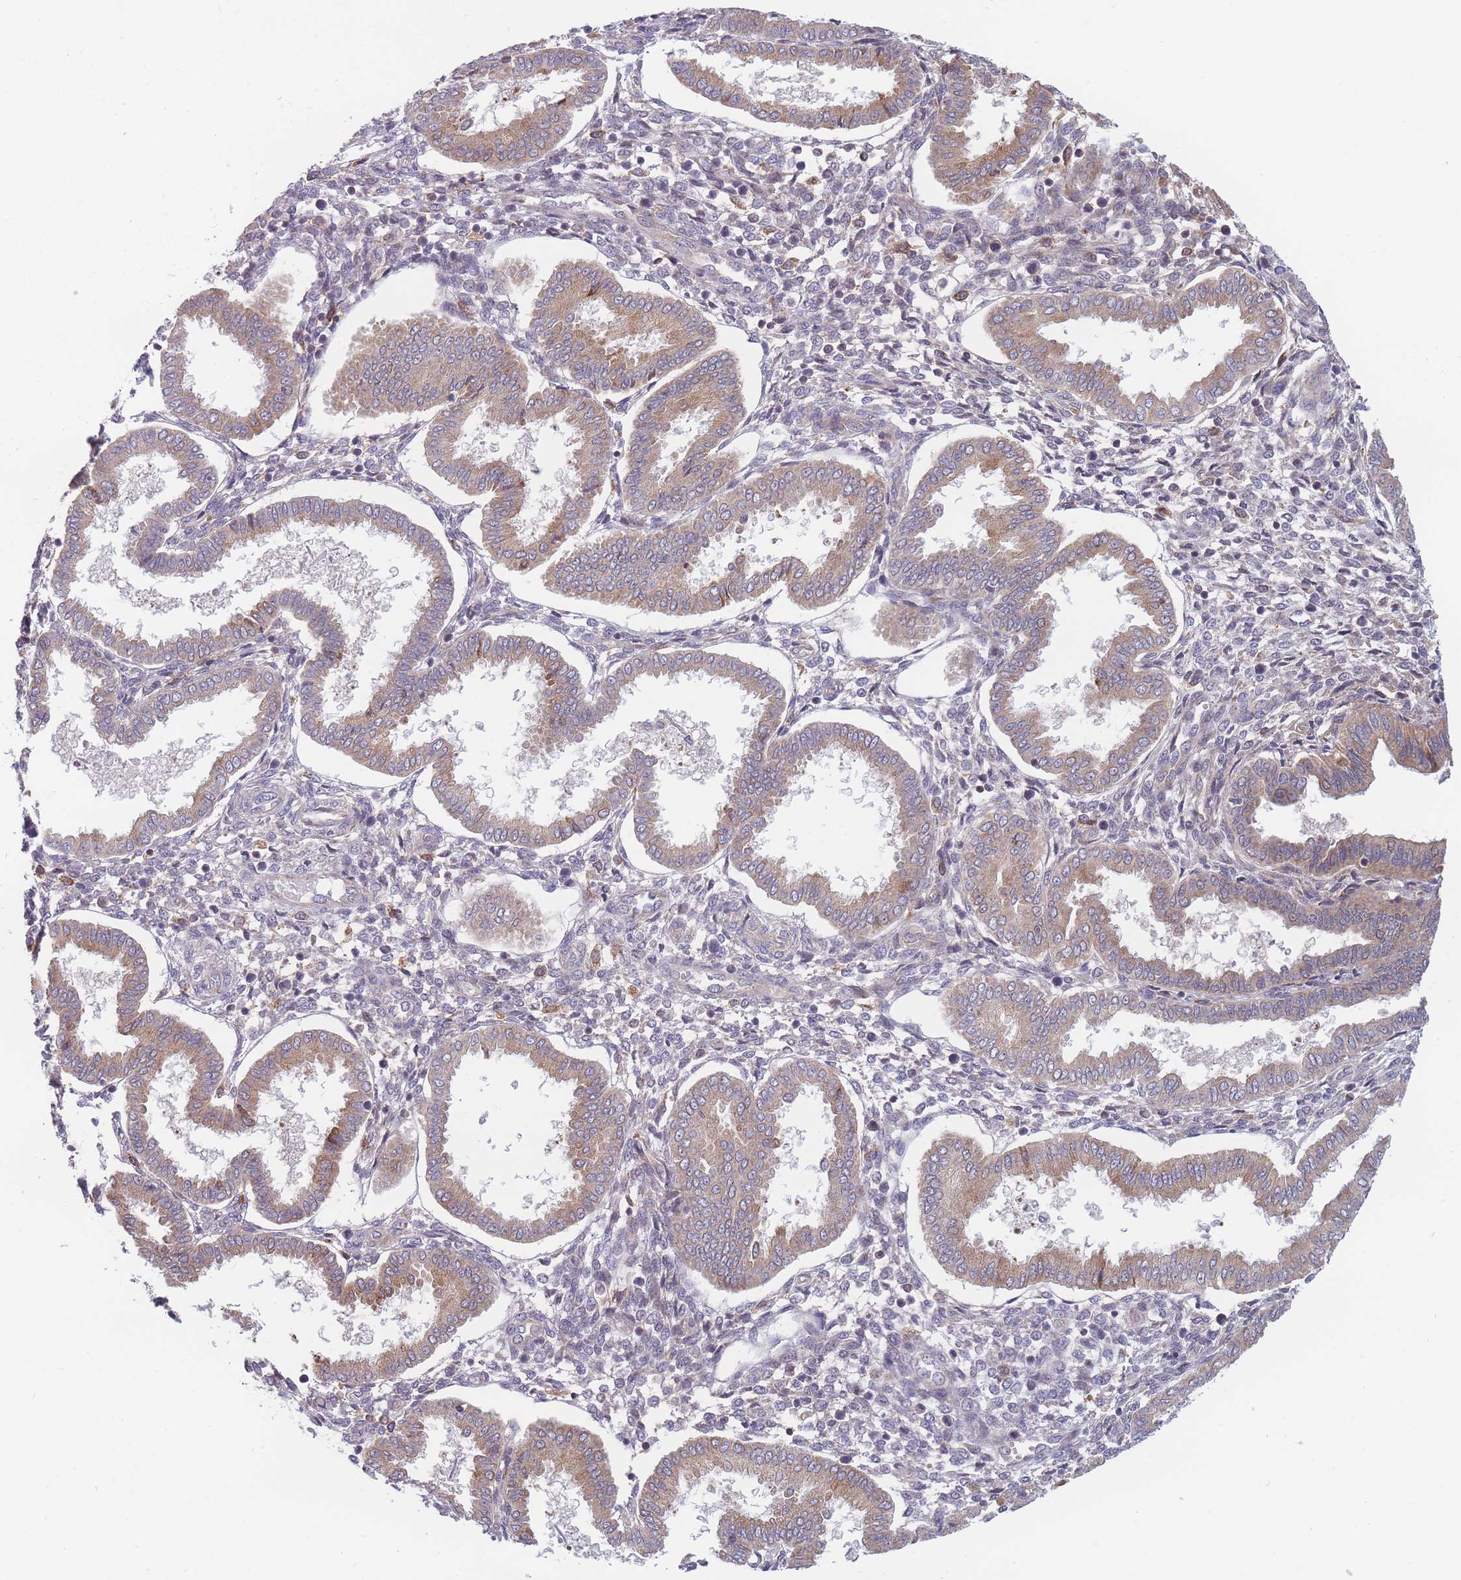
{"staining": {"intensity": "negative", "quantity": "none", "location": "none"}, "tissue": "endometrium", "cell_type": "Cells in endometrial stroma", "image_type": "normal", "snomed": [{"axis": "morphology", "description": "Normal tissue, NOS"}, {"axis": "topography", "description": "Endometrium"}], "caption": "IHC photomicrograph of normal endometrium stained for a protein (brown), which exhibits no expression in cells in endometrial stroma. The staining was performed using DAB (3,3'-diaminobenzidine) to visualize the protein expression in brown, while the nuclei were stained in blue with hematoxylin (Magnification: 20x).", "gene": "TMEM131L", "patient": {"sex": "female", "age": 24}}